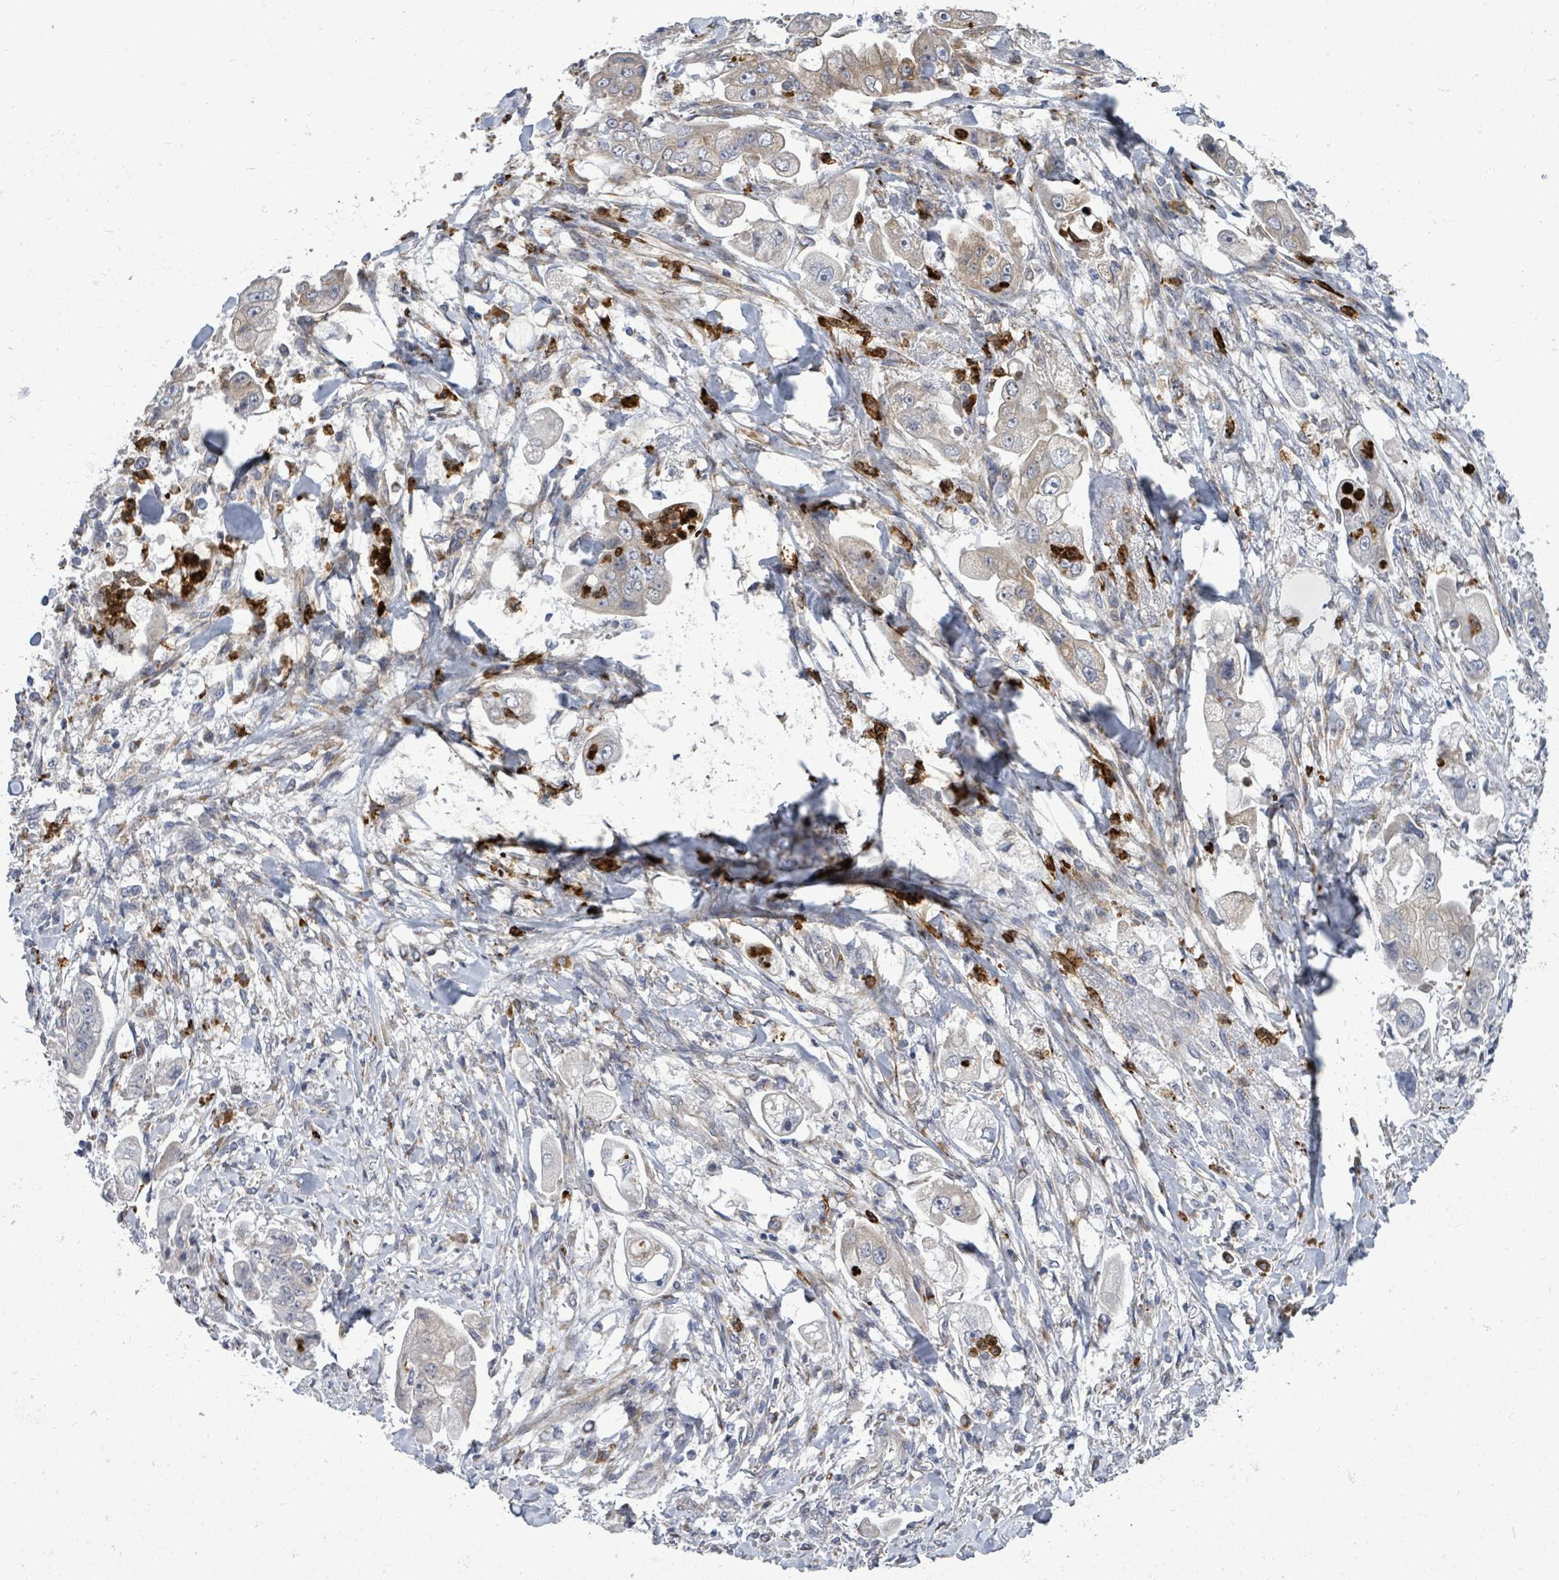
{"staining": {"intensity": "moderate", "quantity": "25%-75%", "location": "cytoplasmic/membranous"}, "tissue": "stomach cancer", "cell_type": "Tumor cells", "image_type": "cancer", "snomed": [{"axis": "morphology", "description": "Adenocarcinoma, NOS"}, {"axis": "topography", "description": "Stomach"}], "caption": "This image displays IHC staining of human adenocarcinoma (stomach), with medium moderate cytoplasmic/membranous expression in approximately 25%-75% of tumor cells.", "gene": "SAR1A", "patient": {"sex": "male", "age": 62}}